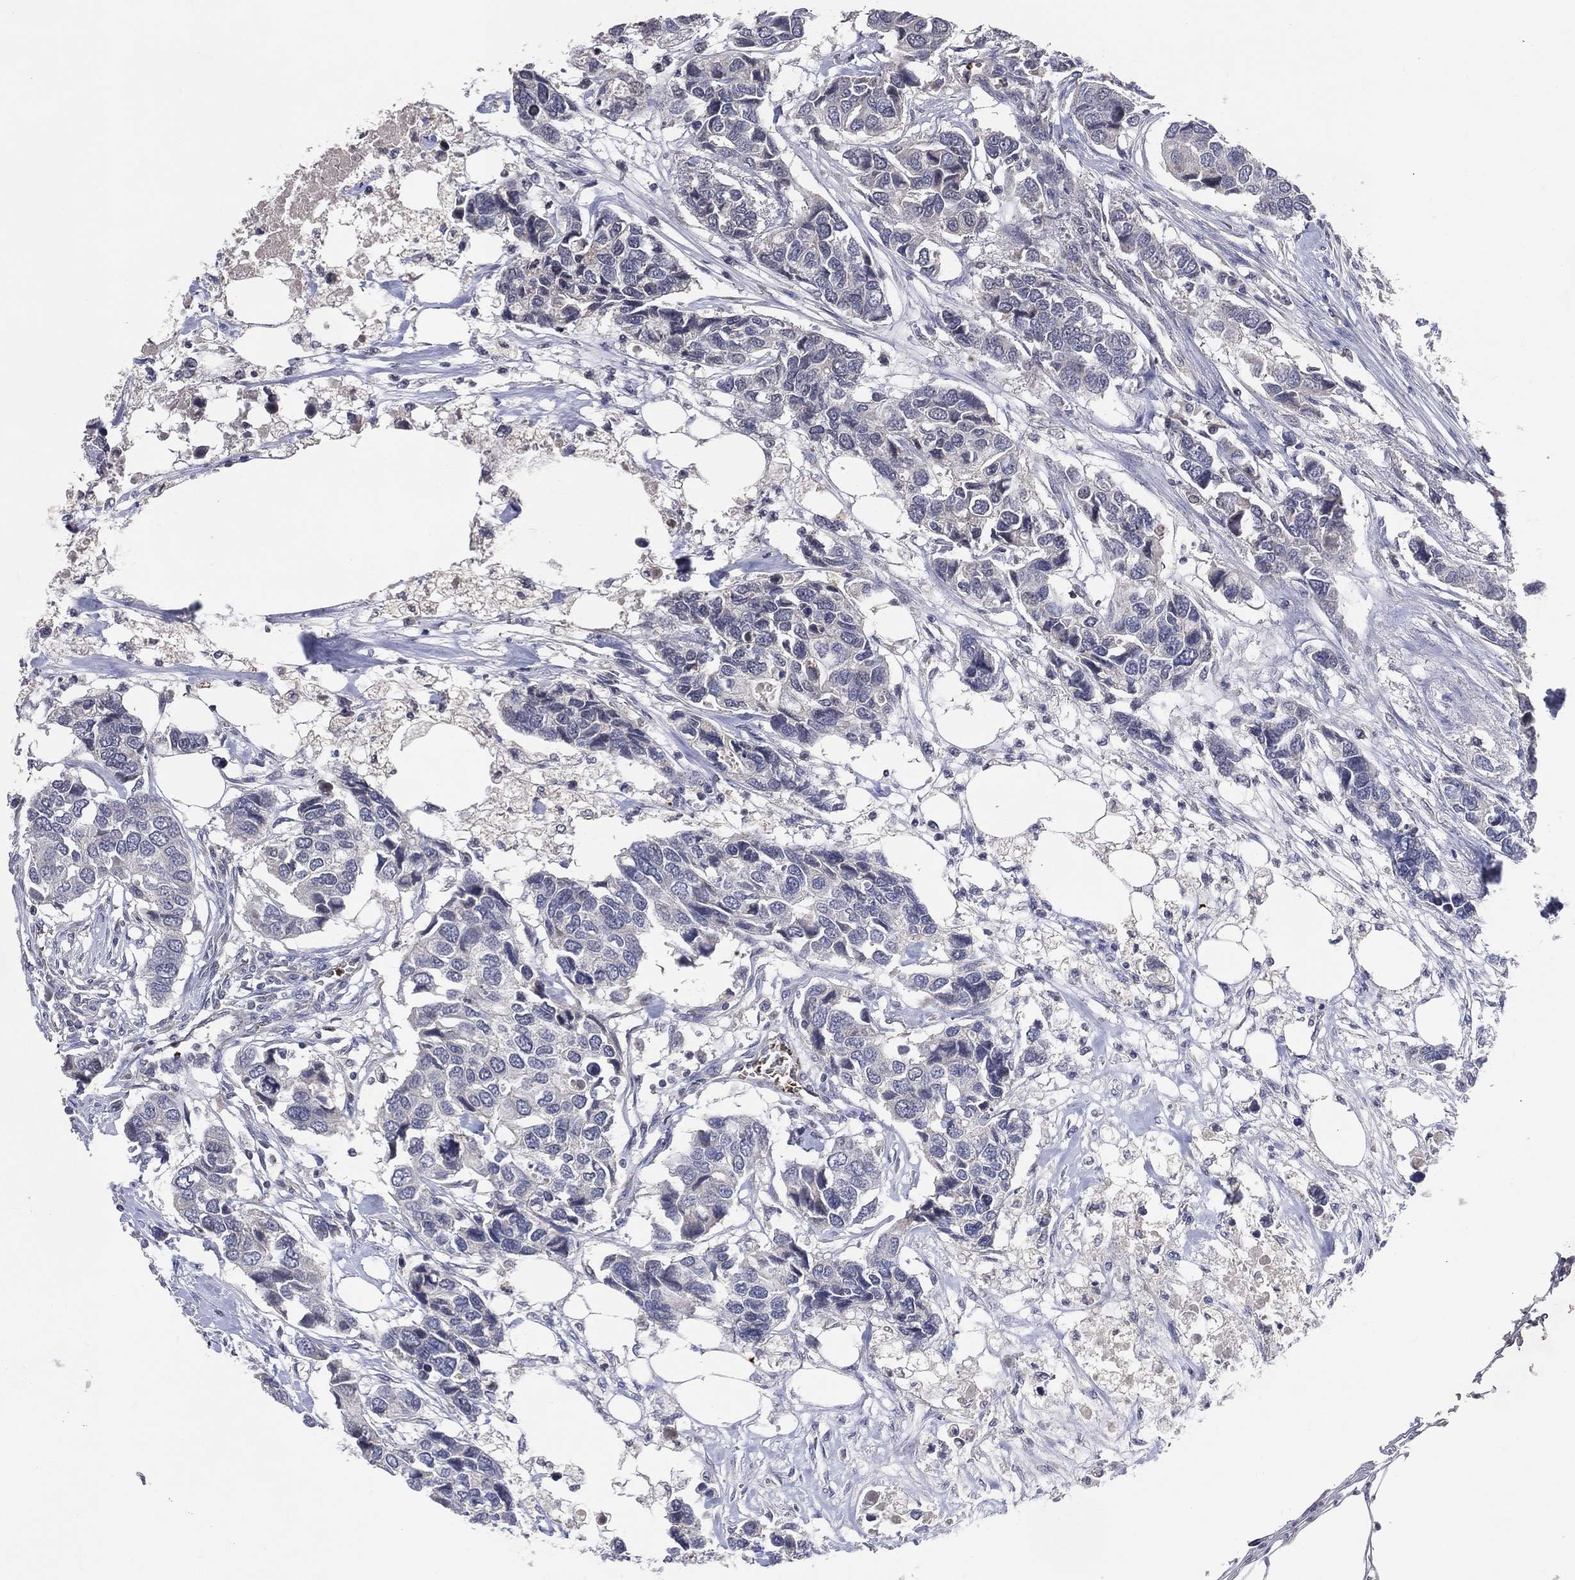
{"staining": {"intensity": "negative", "quantity": "none", "location": "none"}, "tissue": "breast cancer", "cell_type": "Tumor cells", "image_type": "cancer", "snomed": [{"axis": "morphology", "description": "Duct carcinoma"}, {"axis": "topography", "description": "Breast"}], "caption": "This is an immunohistochemistry (IHC) micrograph of intraductal carcinoma (breast). There is no expression in tumor cells.", "gene": "DNAH7", "patient": {"sex": "female", "age": 83}}